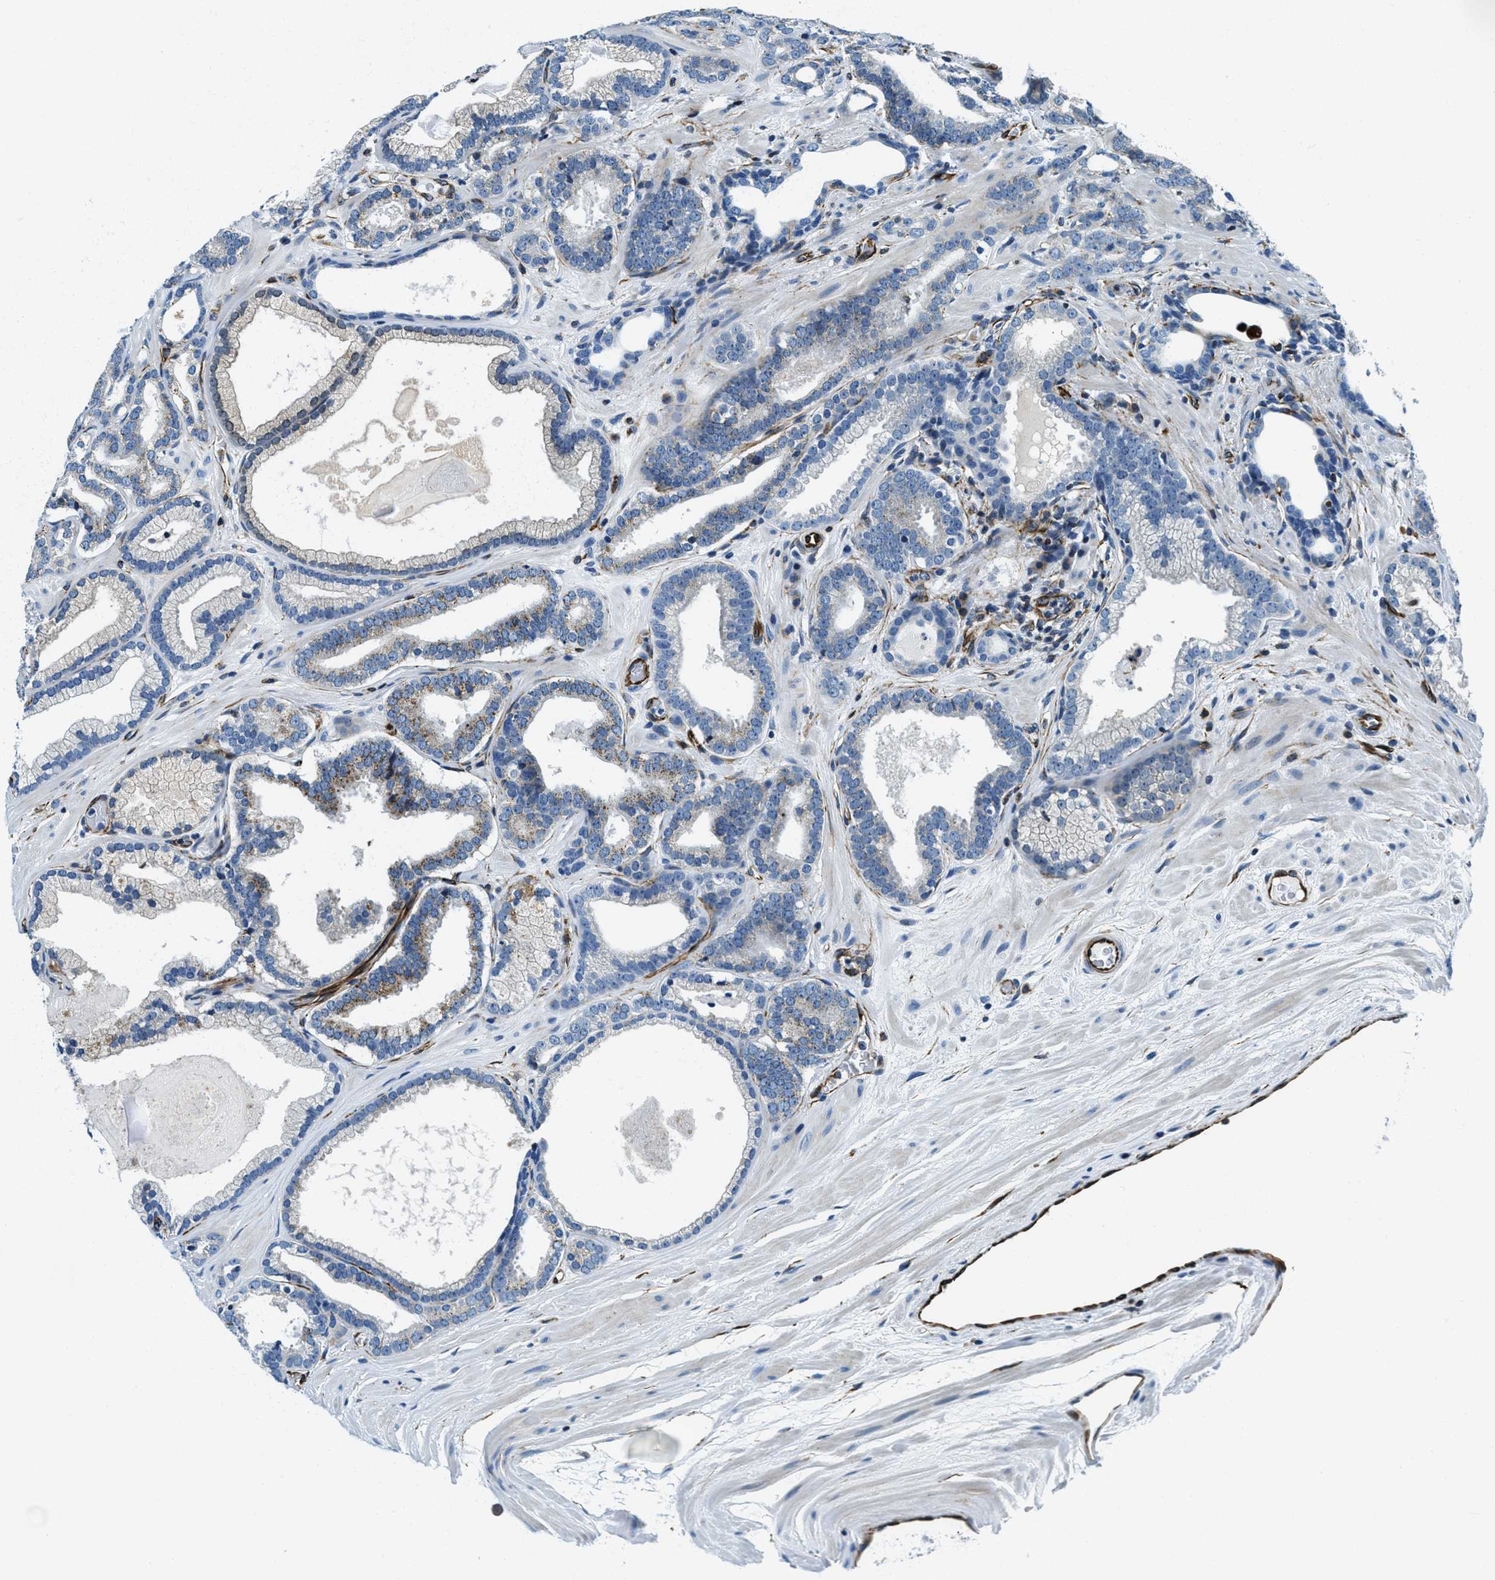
{"staining": {"intensity": "weak", "quantity": "<25%", "location": "cytoplasmic/membranous"}, "tissue": "prostate cancer", "cell_type": "Tumor cells", "image_type": "cancer", "snomed": [{"axis": "morphology", "description": "Adenocarcinoma, High grade"}, {"axis": "topography", "description": "Prostate"}], "caption": "This is an IHC histopathology image of human prostate cancer (high-grade adenocarcinoma). There is no staining in tumor cells.", "gene": "GNS", "patient": {"sex": "male", "age": 60}}